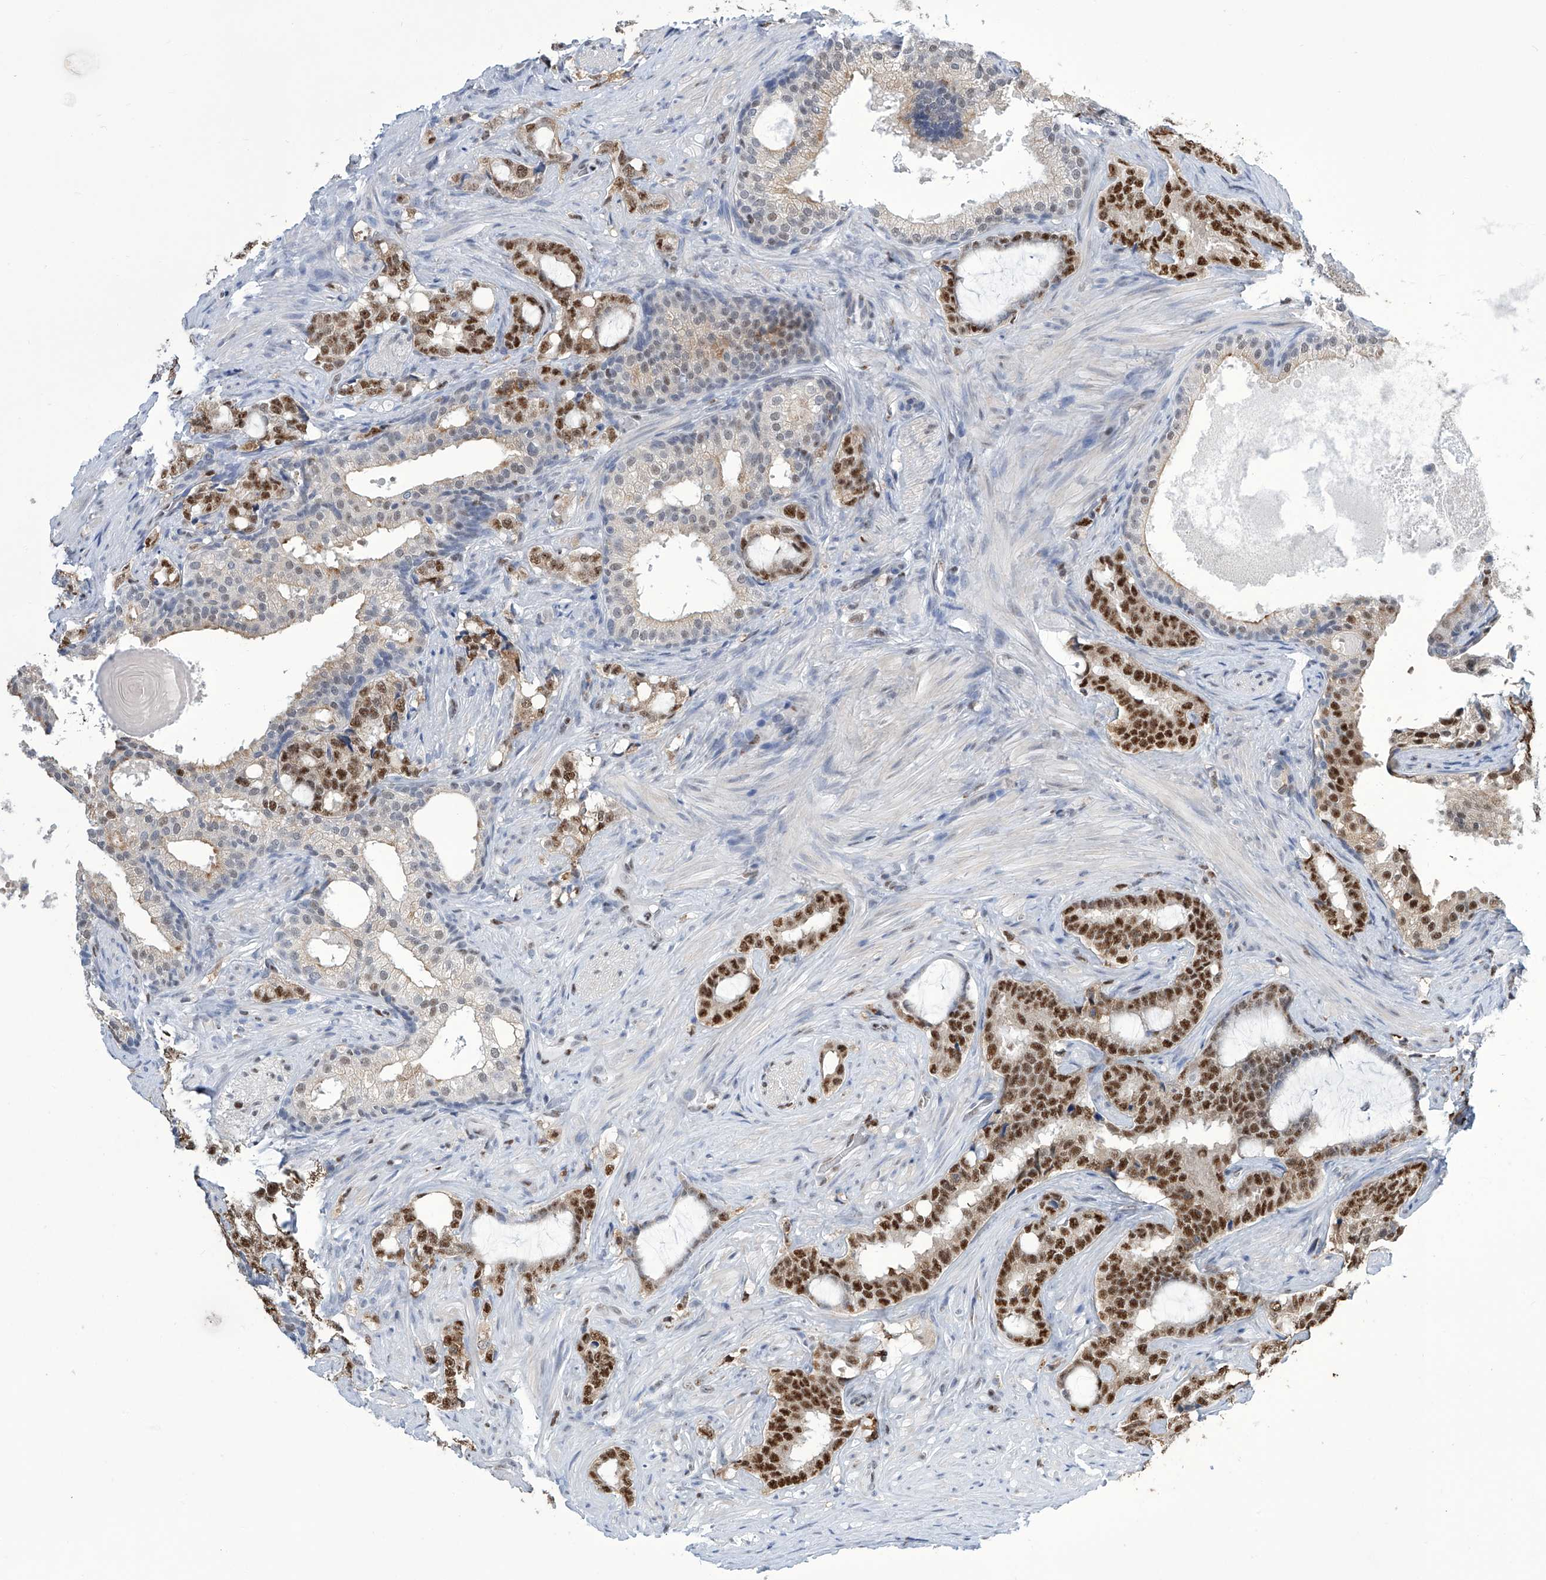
{"staining": {"intensity": "strong", "quantity": ">75%", "location": "nuclear"}, "tissue": "prostate cancer", "cell_type": "Tumor cells", "image_type": "cancer", "snomed": [{"axis": "morphology", "description": "Adenocarcinoma, High grade"}, {"axis": "topography", "description": "Prostate"}], "caption": "Prostate high-grade adenocarcinoma stained with IHC exhibits strong nuclear expression in approximately >75% of tumor cells.", "gene": "SREBF2", "patient": {"sex": "male", "age": 64}}